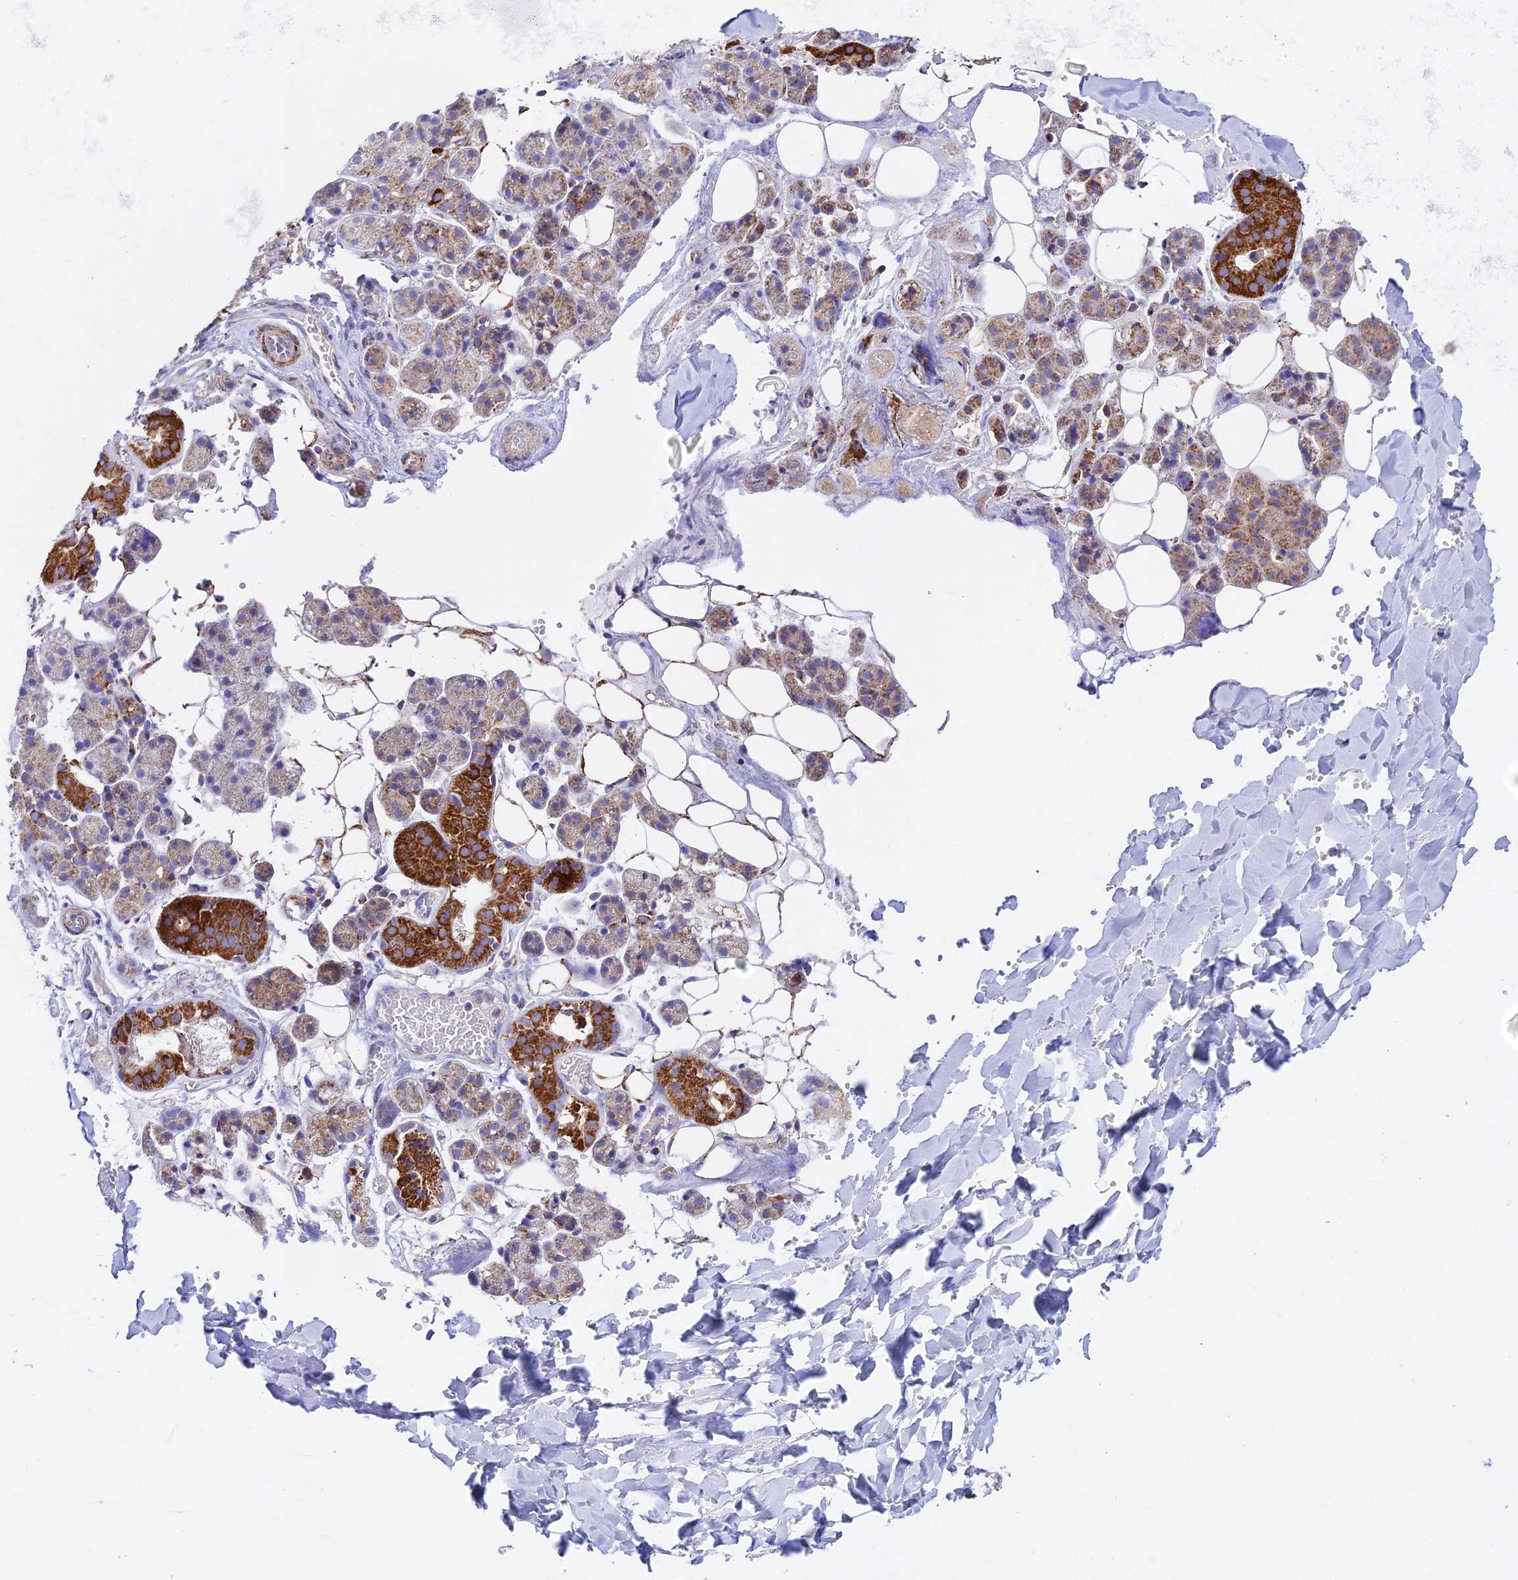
{"staining": {"intensity": "strong", "quantity": "25%-75%", "location": "cytoplasmic/membranous"}, "tissue": "salivary gland", "cell_type": "Glandular cells", "image_type": "normal", "snomed": [{"axis": "morphology", "description": "Normal tissue, NOS"}, {"axis": "topography", "description": "Salivary gland"}], "caption": "This photomicrograph shows immunohistochemistry staining of benign human salivary gland, with high strong cytoplasmic/membranous expression in approximately 25%-75% of glandular cells.", "gene": "HSDL2", "patient": {"sex": "female", "age": 33}}